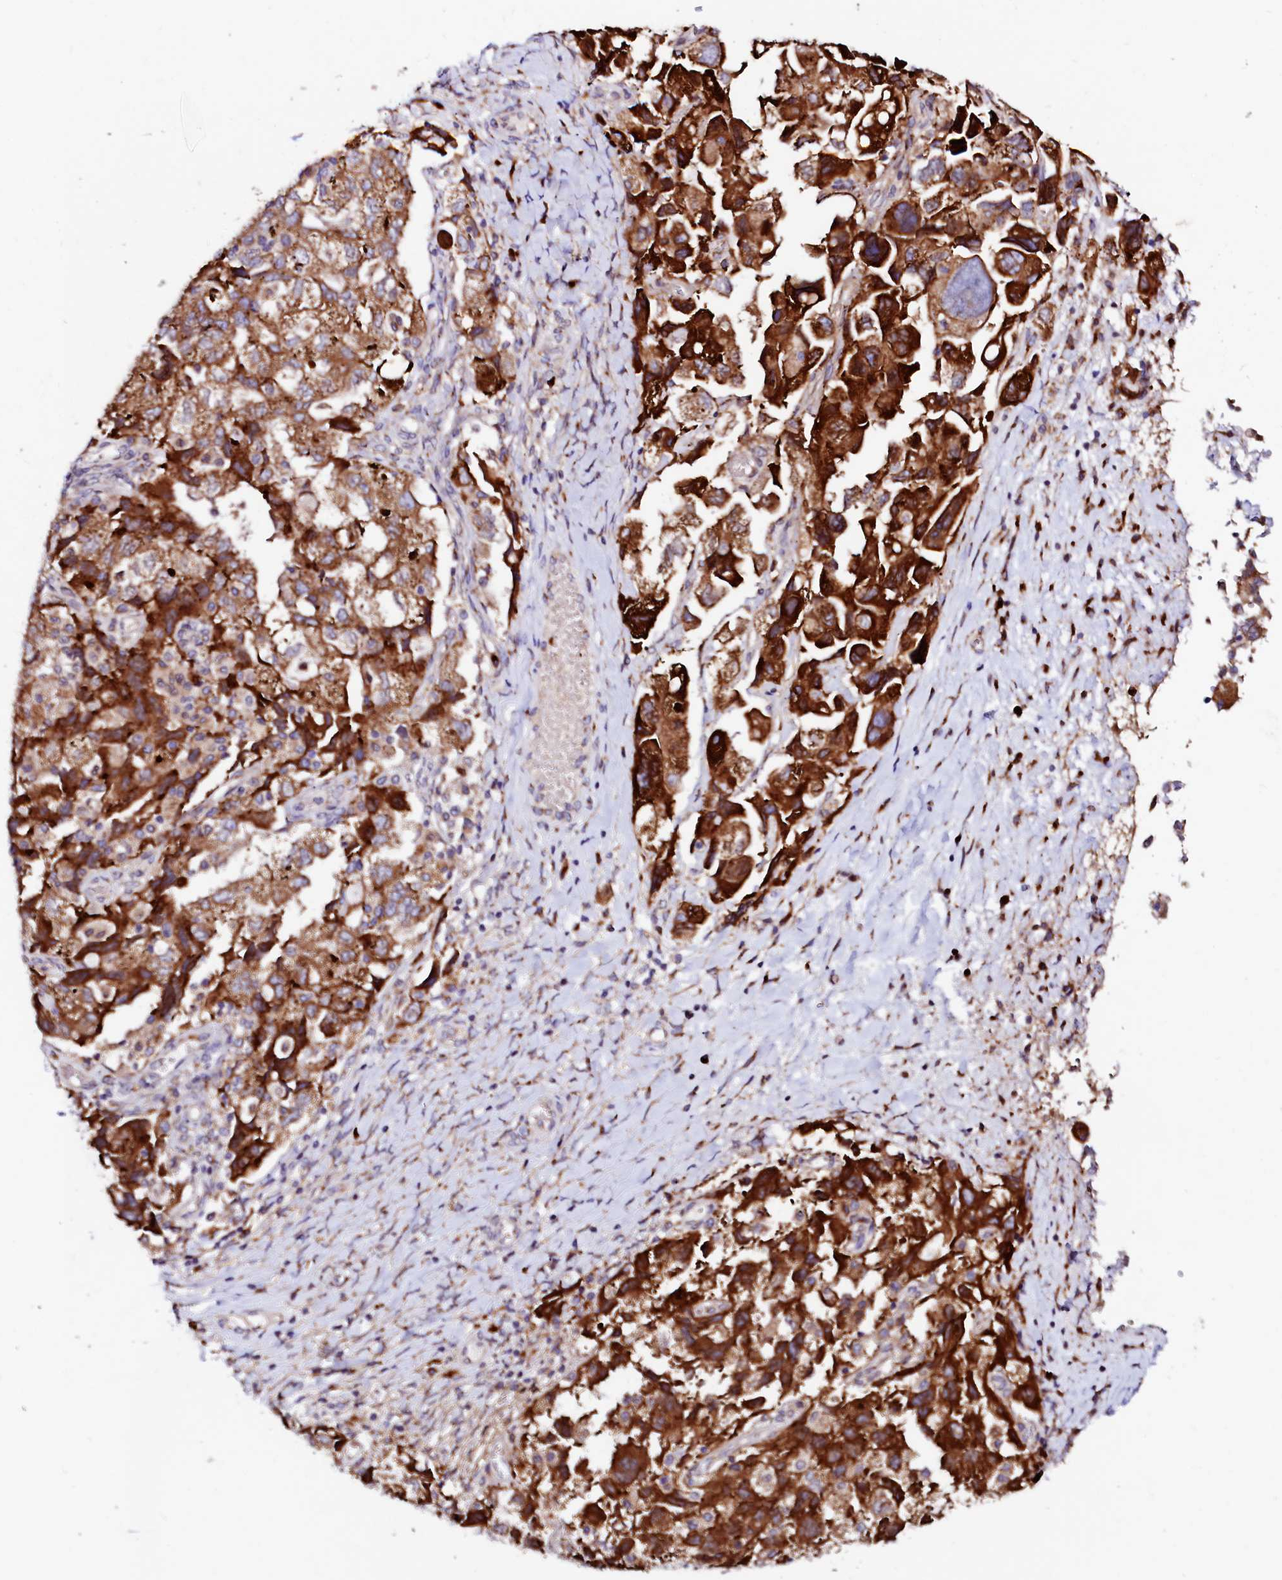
{"staining": {"intensity": "strong", "quantity": ">75%", "location": "cytoplasmic/membranous"}, "tissue": "ovarian cancer", "cell_type": "Tumor cells", "image_type": "cancer", "snomed": [{"axis": "morphology", "description": "Carcinoma, NOS"}, {"axis": "morphology", "description": "Cystadenocarcinoma, serous, NOS"}, {"axis": "topography", "description": "Ovary"}], "caption": "Immunohistochemical staining of ovarian cancer (serous cystadenocarcinoma) displays strong cytoplasmic/membranous protein expression in approximately >75% of tumor cells.", "gene": "LMAN1", "patient": {"sex": "female", "age": 69}}